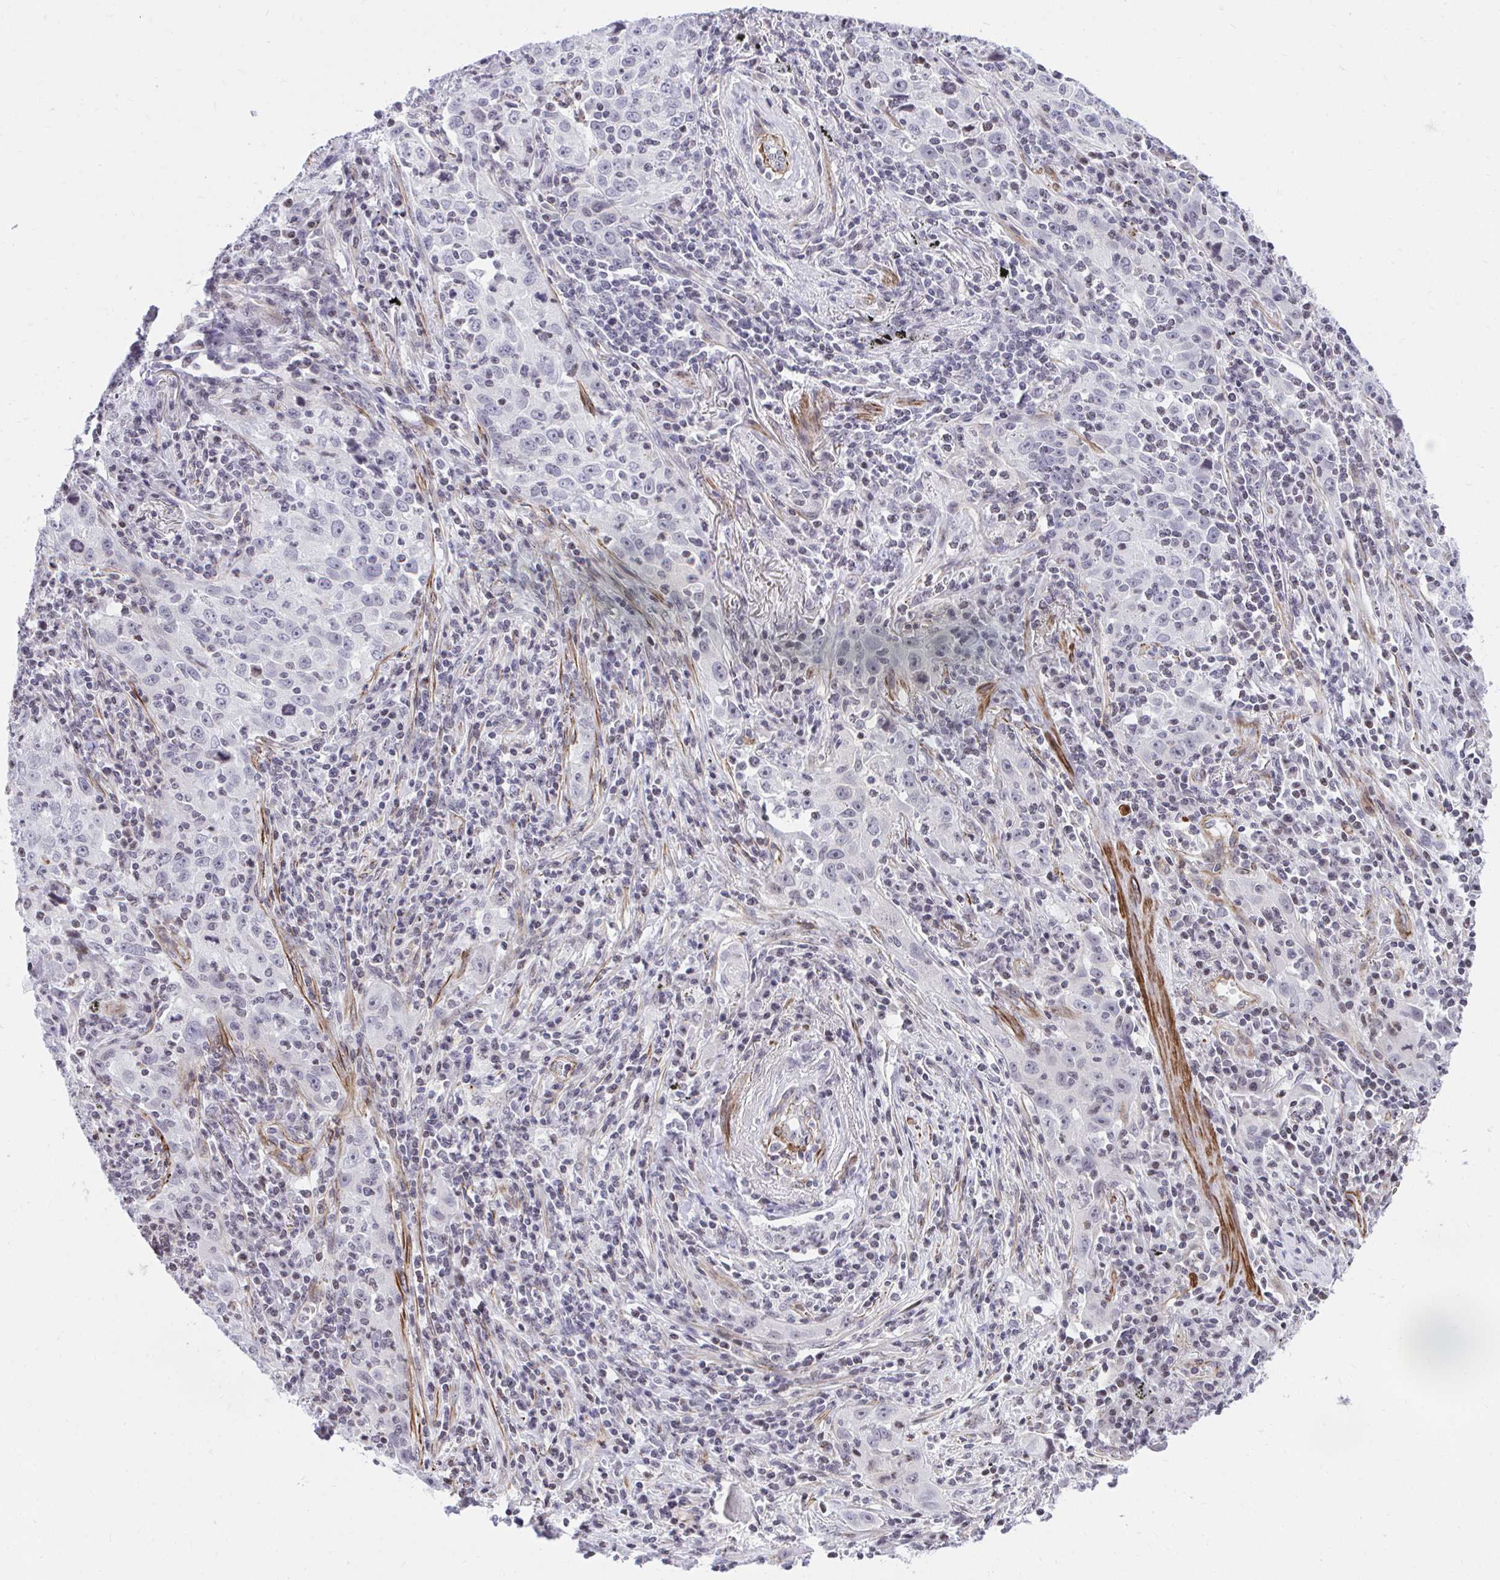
{"staining": {"intensity": "negative", "quantity": "none", "location": "none"}, "tissue": "lung cancer", "cell_type": "Tumor cells", "image_type": "cancer", "snomed": [{"axis": "morphology", "description": "Squamous cell carcinoma, NOS"}, {"axis": "topography", "description": "Lung"}], "caption": "Tumor cells show no significant positivity in squamous cell carcinoma (lung). (Immunohistochemistry (ihc), brightfield microscopy, high magnification).", "gene": "KCNN4", "patient": {"sex": "male", "age": 71}}